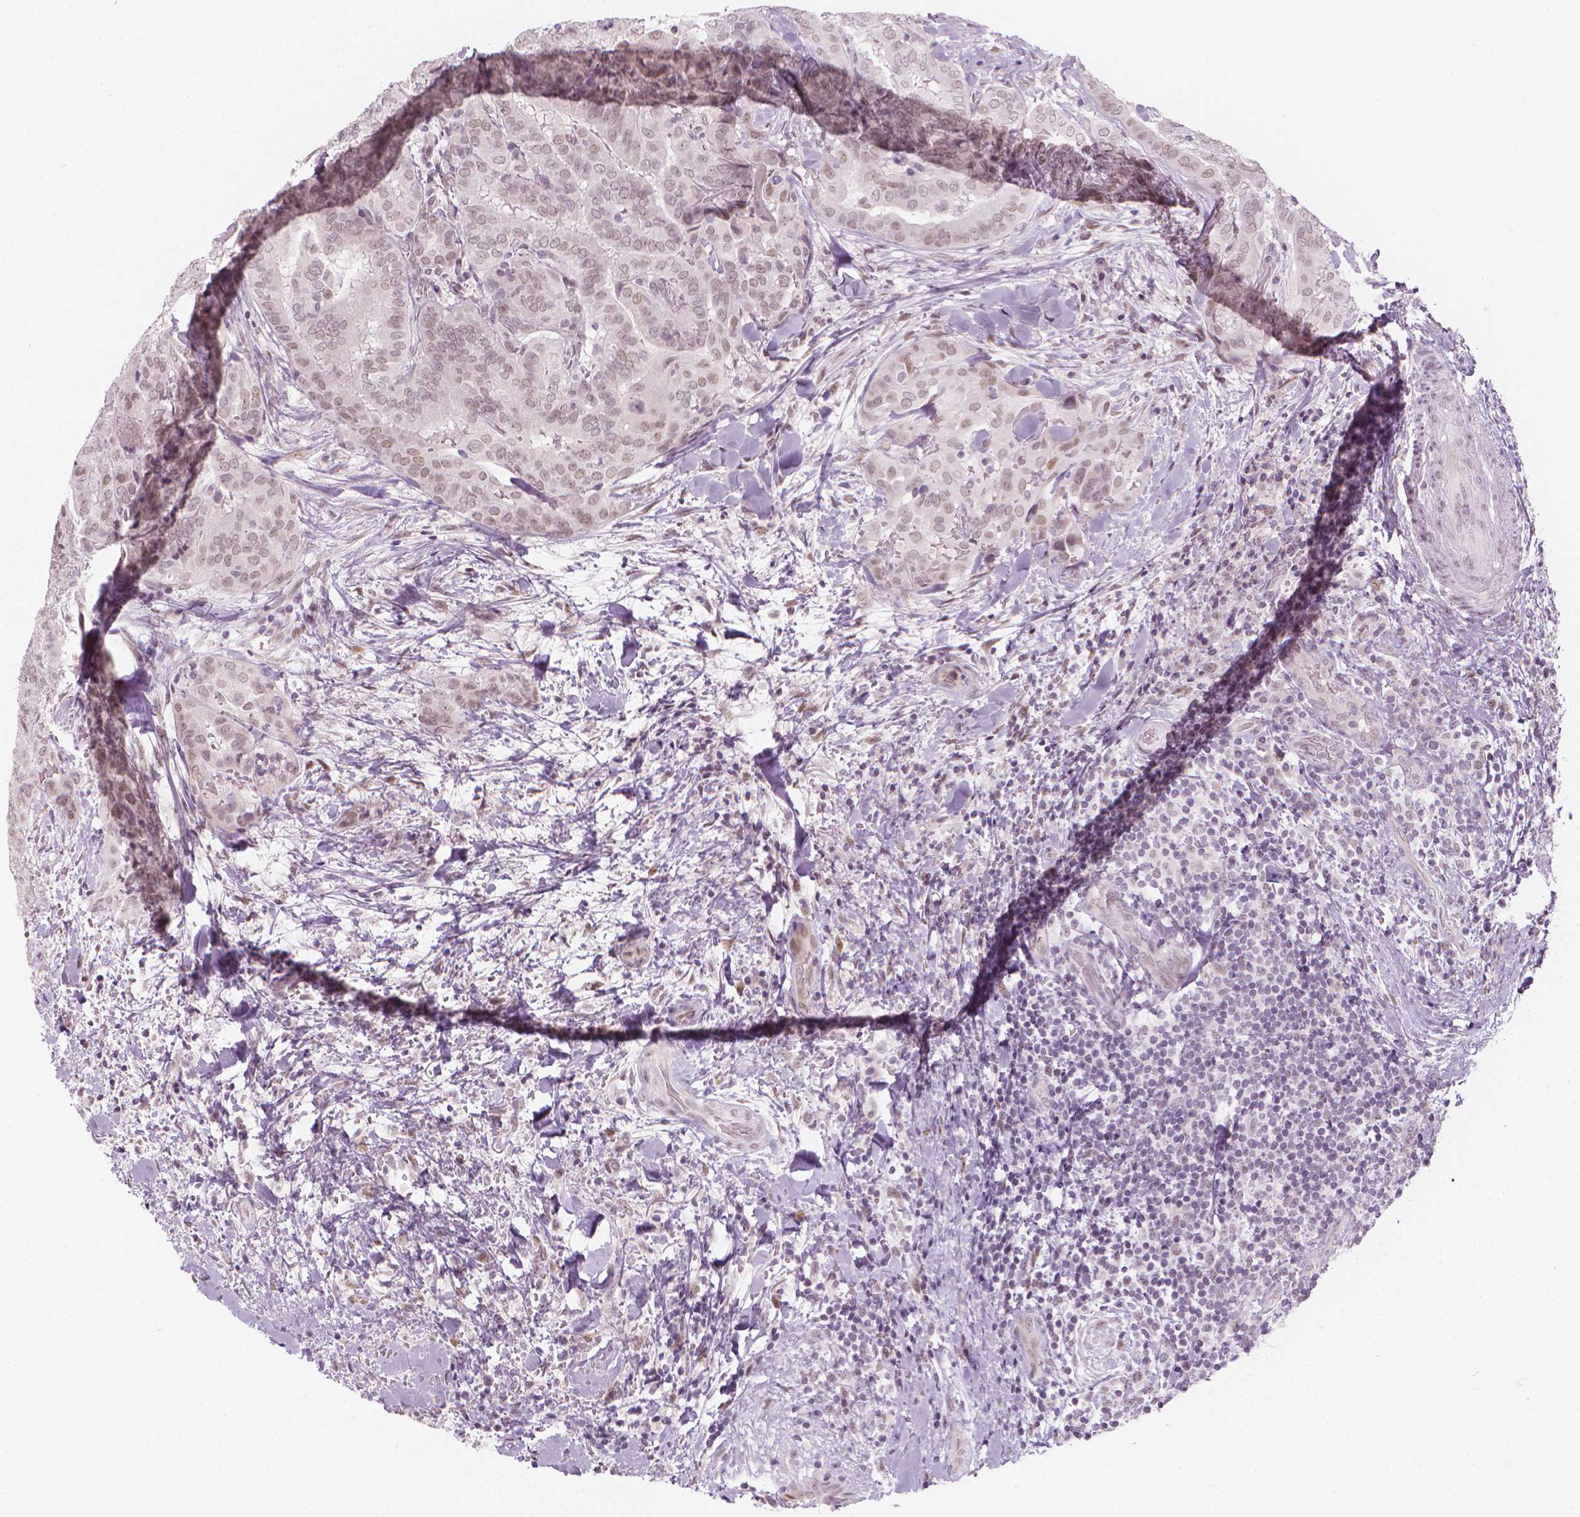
{"staining": {"intensity": "weak", "quantity": ">75%", "location": "nuclear"}, "tissue": "thyroid cancer", "cell_type": "Tumor cells", "image_type": "cancer", "snomed": [{"axis": "morphology", "description": "Papillary adenocarcinoma, NOS"}, {"axis": "topography", "description": "Thyroid gland"}], "caption": "This photomicrograph shows thyroid papillary adenocarcinoma stained with immunohistochemistry to label a protein in brown. The nuclear of tumor cells show weak positivity for the protein. Nuclei are counter-stained blue.", "gene": "CDKN1C", "patient": {"sex": "female", "age": 61}}